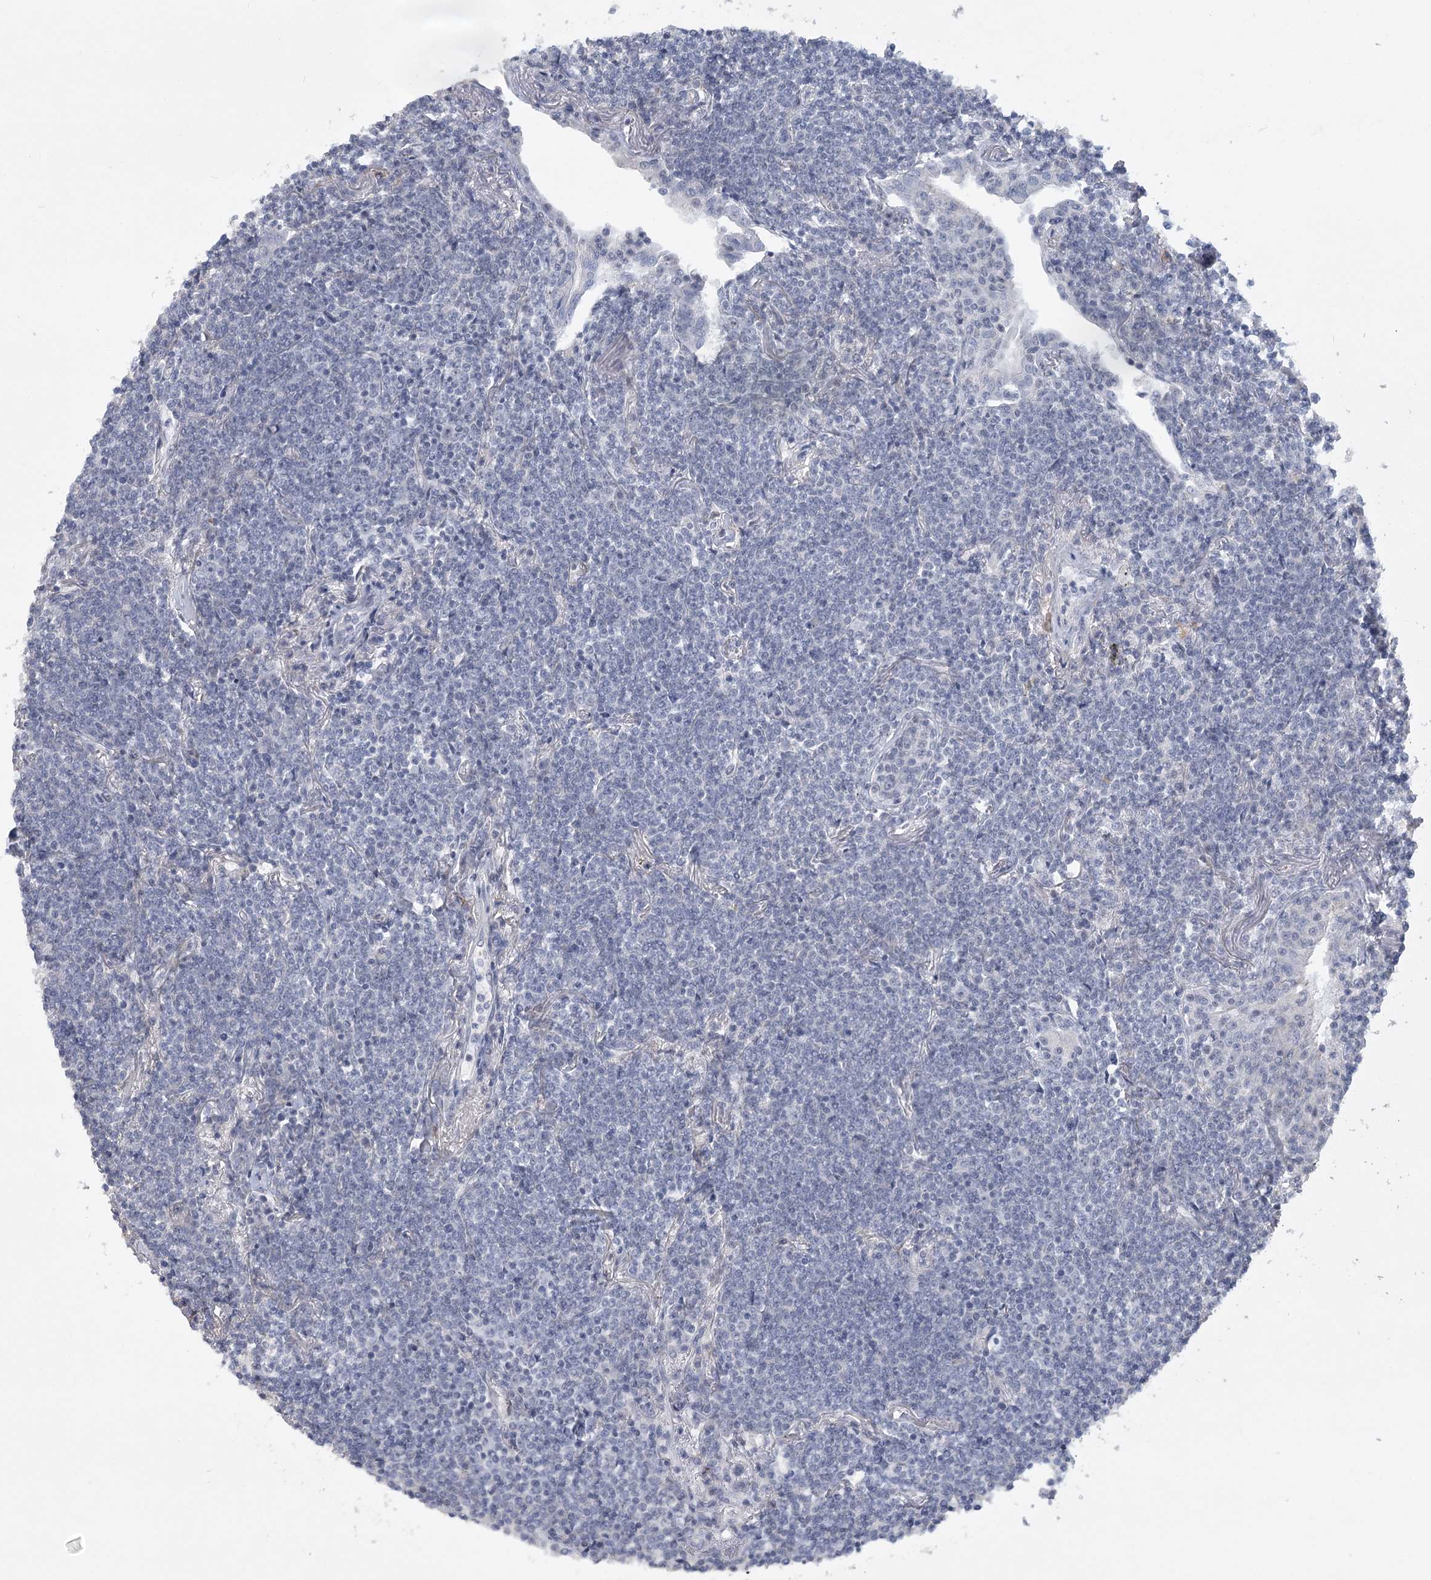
{"staining": {"intensity": "negative", "quantity": "none", "location": "none"}, "tissue": "lymphoma", "cell_type": "Tumor cells", "image_type": "cancer", "snomed": [{"axis": "morphology", "description": "Malignant lymphoma, non-Hodgkin's type, Low grade"}, {"axis": "topography", "description": "Lung"}], "caption": "Human malignant lymphoma, non-Hodgkin's type (low-grade) stained for a protein using IHC shows no staining in tumor cells.", "gene": "FAM76B", "patient": {"sex": "female", "age": 71}}